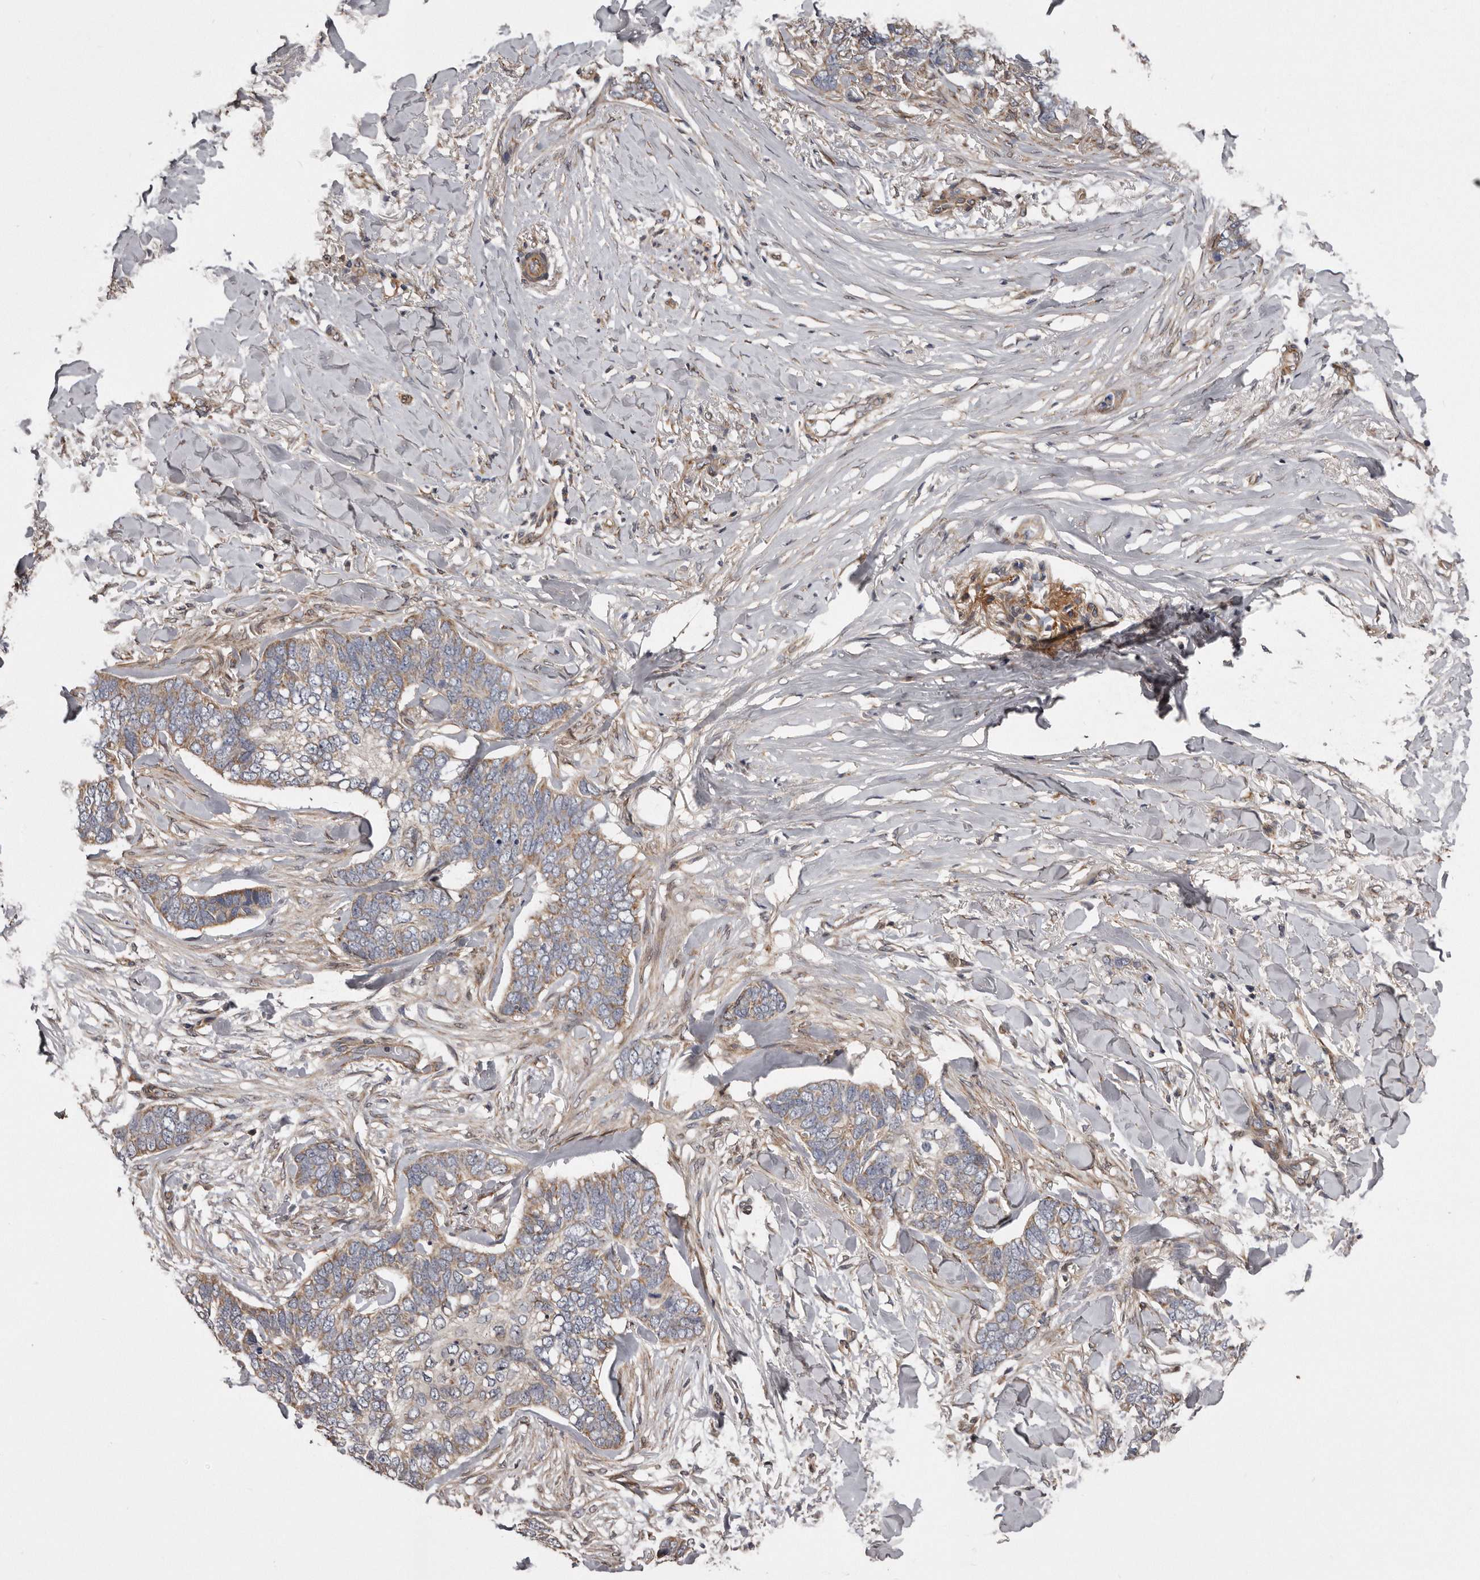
{"staining": {"intensity": "weak", "quantity": "25%-75%", "location": "cytoplasmic/membranous"}, "tissue": "skin cancer", "cell_type": "Tumor cells", "image_type": "cancer", "snomed": [{"axis": "morphology", "description": "Normal tissue, NOS"}, {"axis": "morphology", "description": "Basal cell carcinoma"}, {"axis": "topography", "description": "Skin"}], "caption": "IHC staining of basal cell carcinoma (skin), which displays low levels of weak cytoplasmic/membranous positivity in about 25%-75% of tumor cells indicating weak cytoplasmic/membranous protein staining. The staining was performed using DAB (brown) for protein detection and nuclei were counterstained in hematoxylin (blue).", "gene": "ARMCX1", "patient": {"sex": "male", "age": 77}}